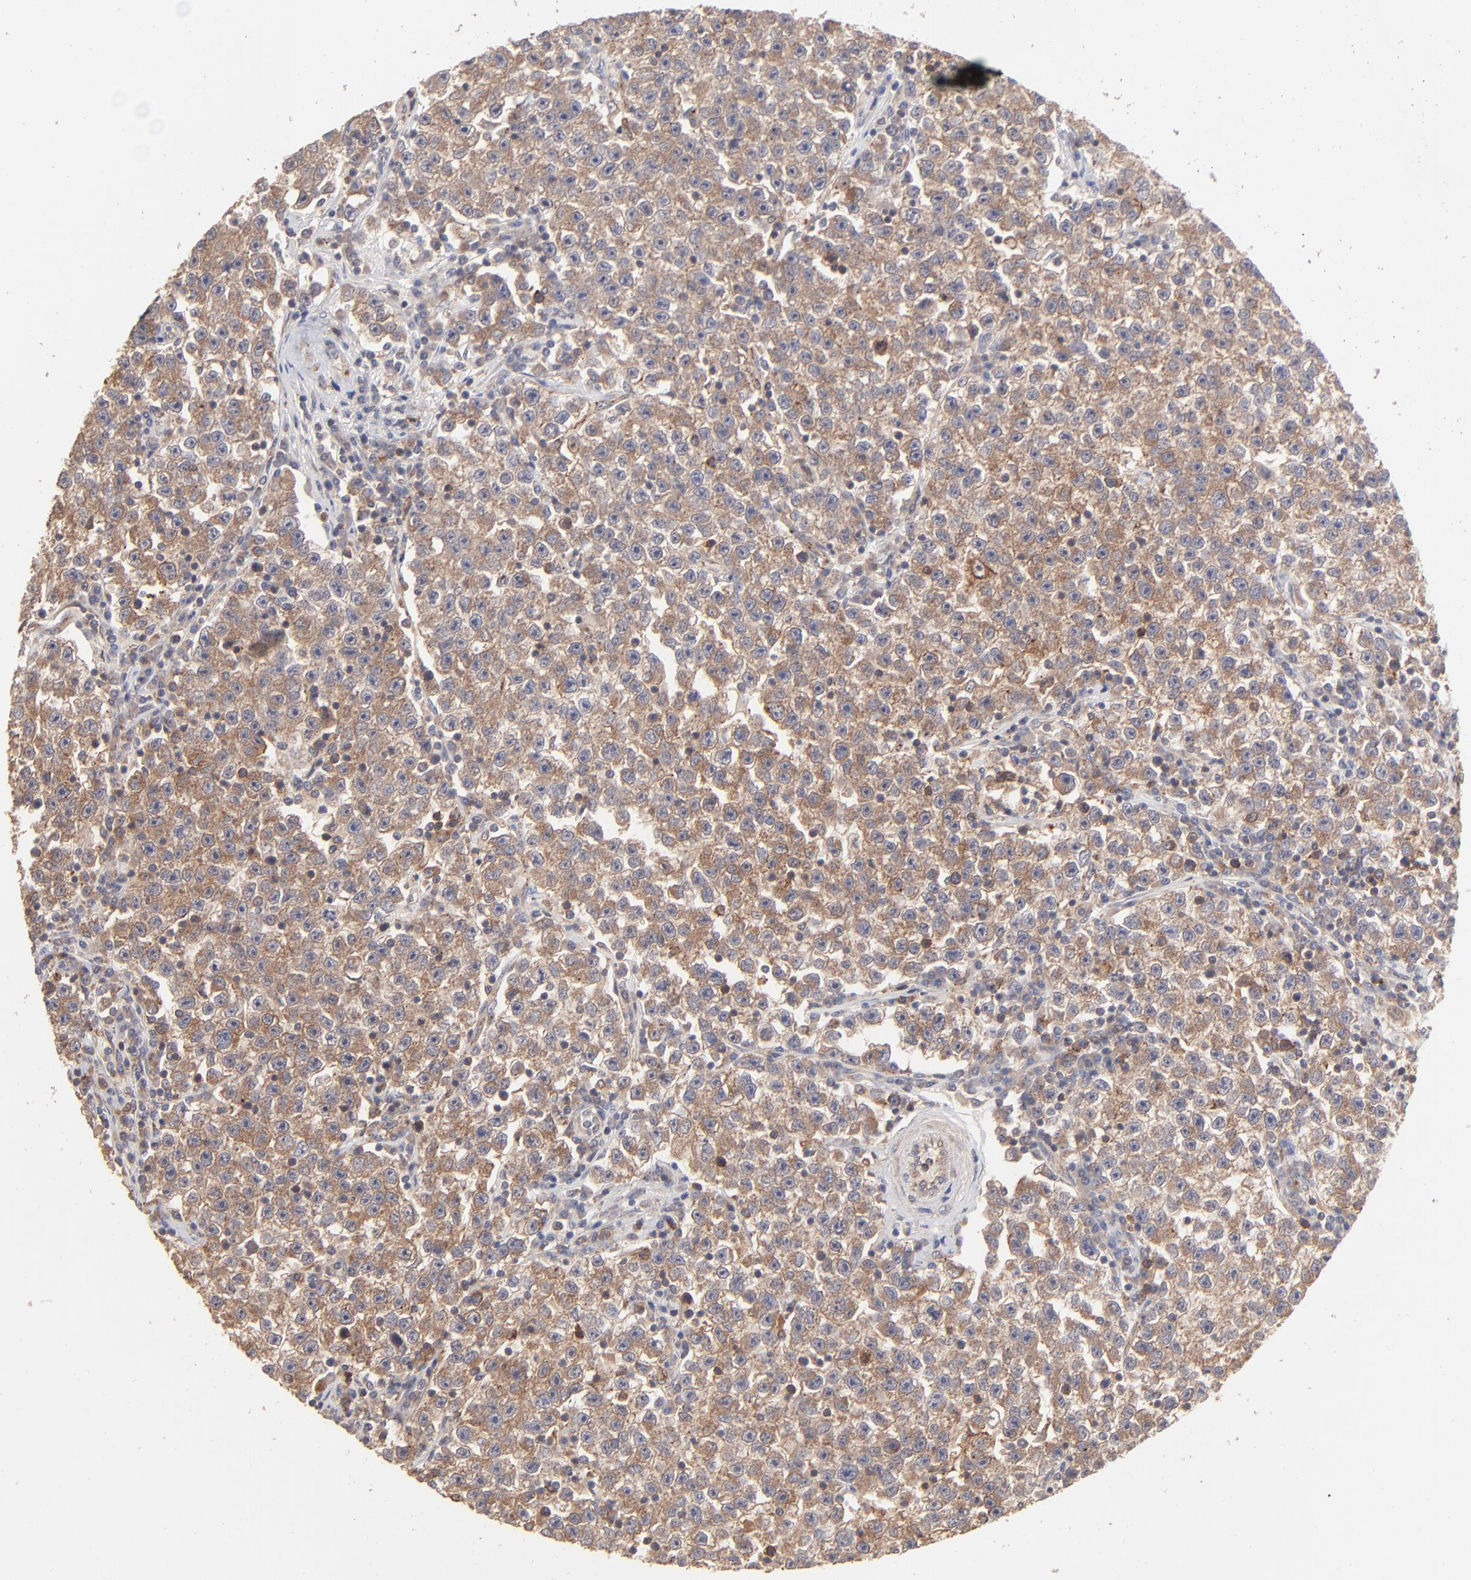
{"staining": {"intensity": "moderate", "quantity": ">75%", "location": "cytoplasmic/membranous"}, "tissue": "testis cancer", "cell_type": "Tumor cells", "image_type": "cancer", "snomed": [{"axis": "morphology", "description": "Seminoma, NOS"}, {"axis": "topography", "description": "Testis"}], "caption": "Testis seminoma stained with immunohistochemistry reveals moderate cytoplasmic/membranous staining in approximately >75% of tumor cells.", "gene": "IVNS1ABP", "patient": {"sex": "male", "age": 22}}